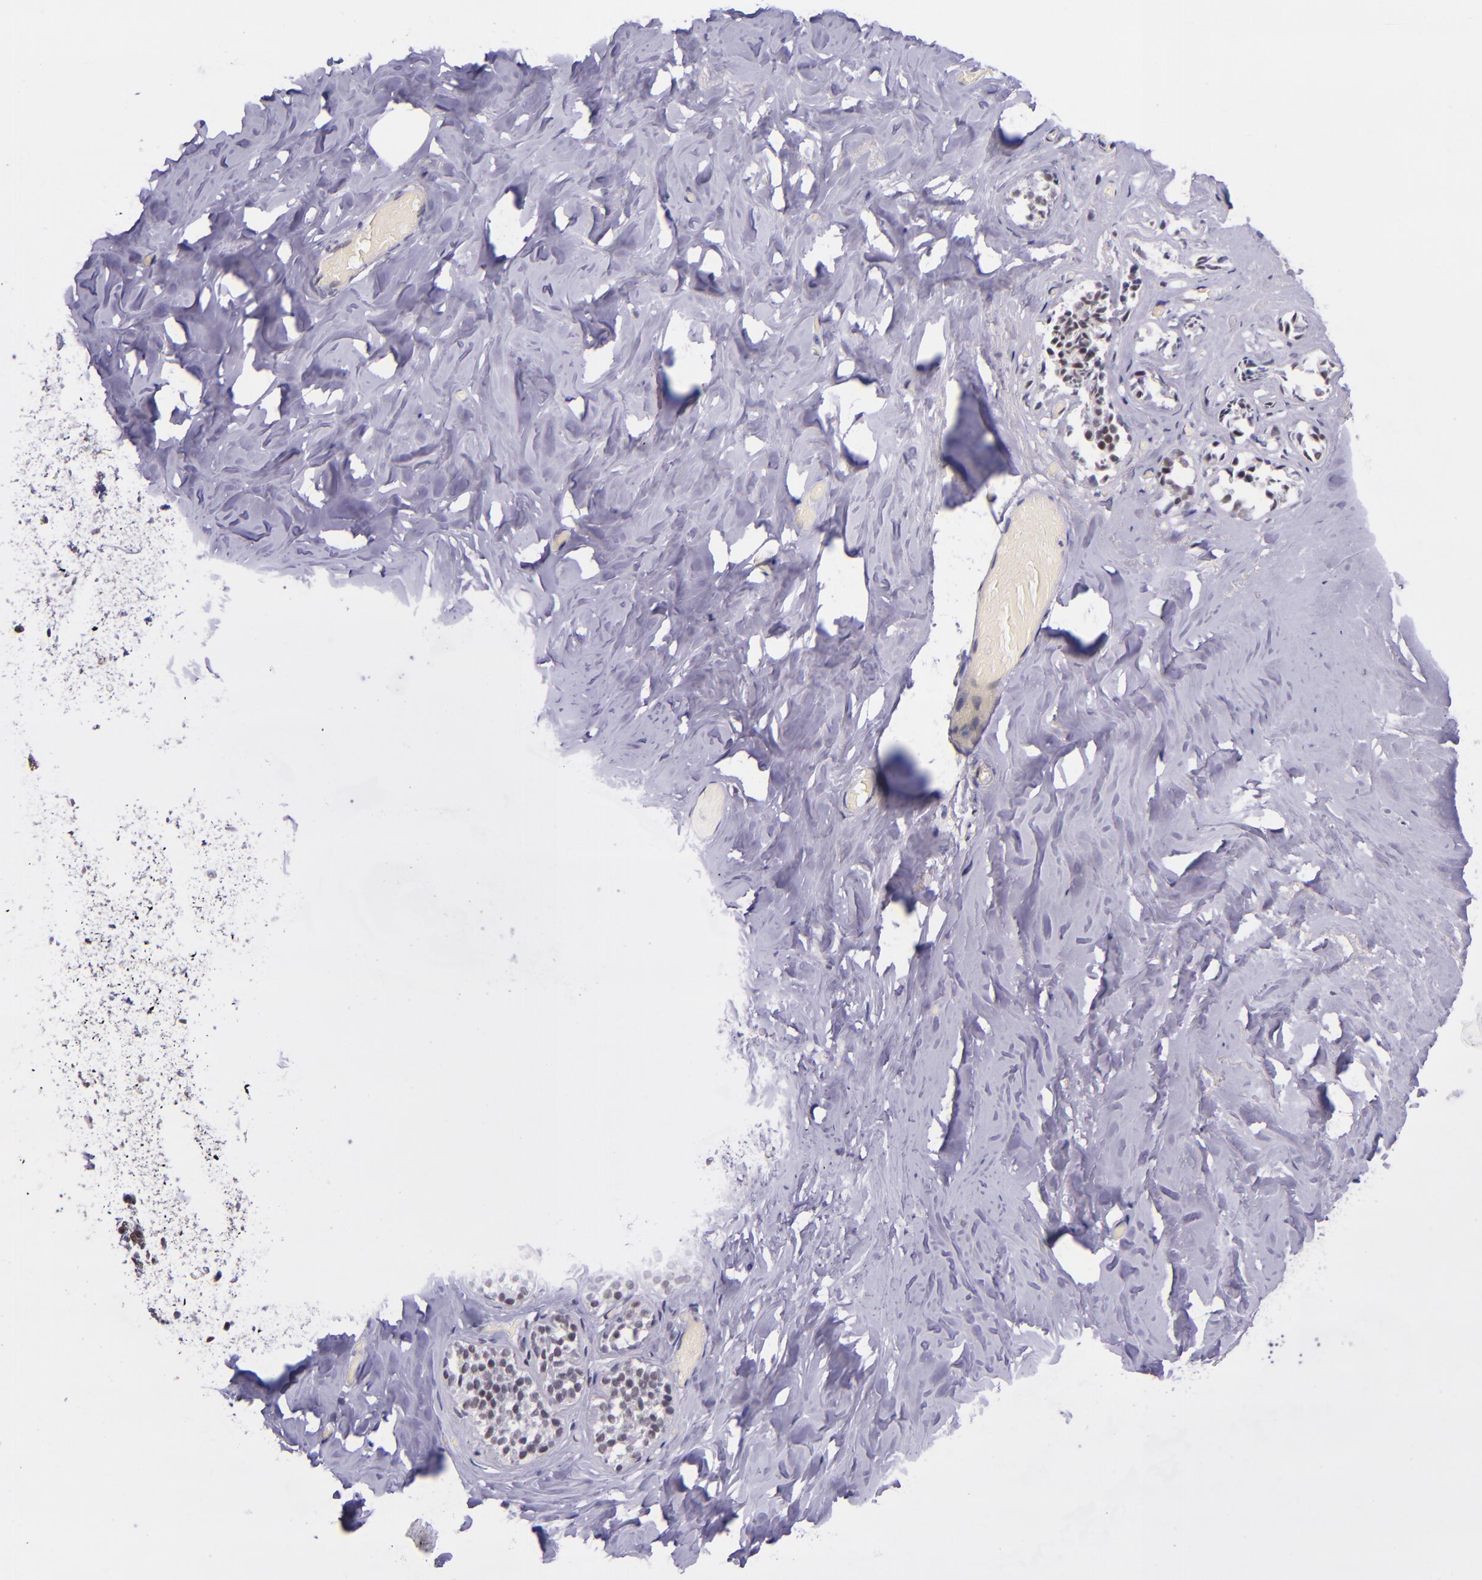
{"staining": {"intensity": "strong", "quantity": ">75%", "location": "nuclear"}, "tissue": "breast", "cell_type": "Adipocytes", "image_type": "normal", "snomed": [{"axis": "morphology", "description": "Normal tissue, NOS"}, {"axis": "topography", "description": "Breast"}], "caption": "Immunohistochemistry (DAB) staining of normal human breast demonstrates strong nuclear protein staining in about >75% of adipocytes.", "gene": "GPKOW", "patient": {"sex": "female", "age": 75}}